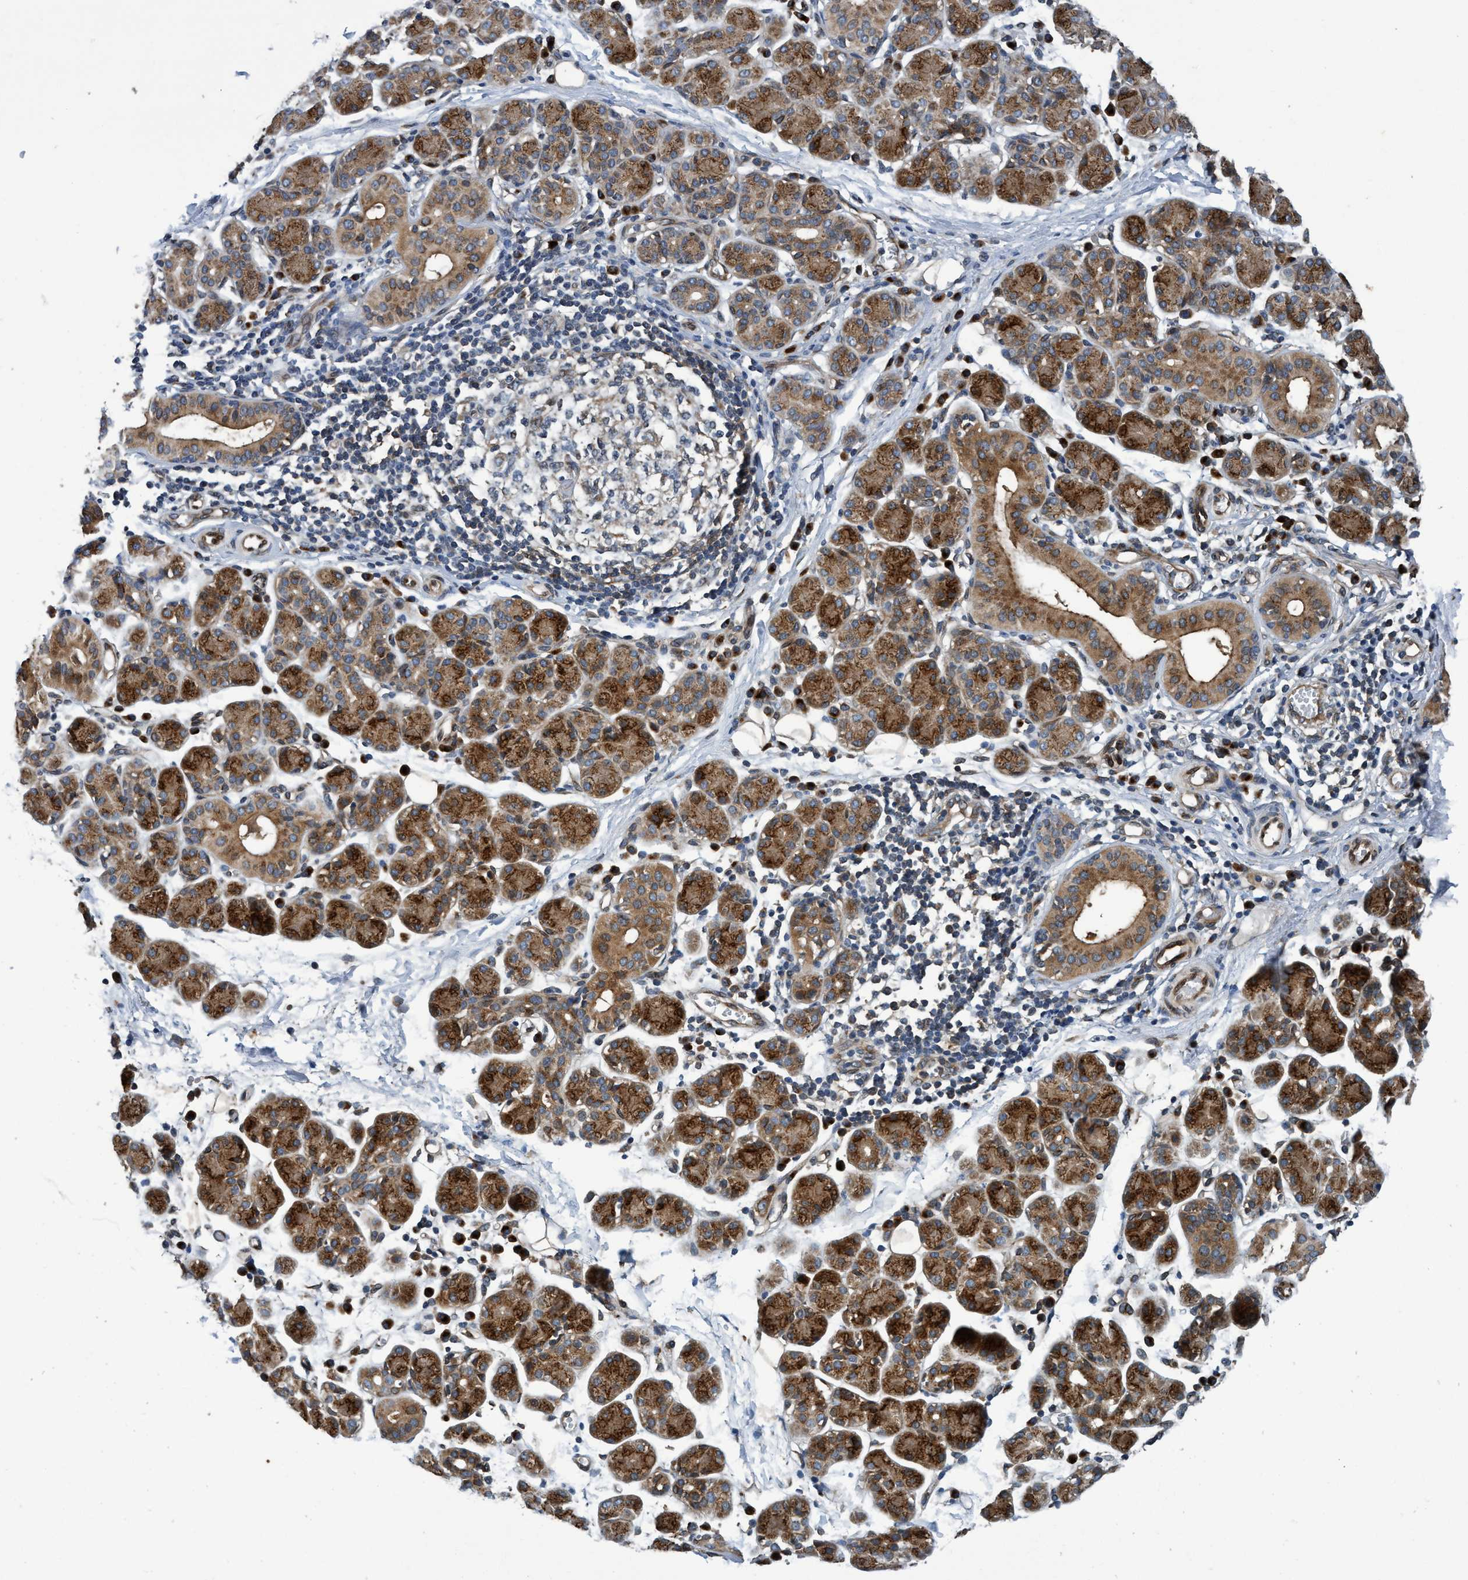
{"staining": {"intensity": "strong", "quantity": "25%-75%", "location": "cytoplasmic/membranous"}, "tissue": "salivary gland", "cell_type": "Glandular cells", "image_type": "normal", "snomed": [{"axis": "morphology", "description": "Normal tissue, NOS"}, {"axis": "morphology", "description": "Inflammation, NOS"}, {"axis": "topography", "description": "Lymph node"}, {"axis": "topography", "description": "Salivary gland"}], "caption": "Immunohistochemistry (IHC) of benign salivary gland exhibits high levels of strong cytoplasmic/membranous positivity in about 25%-75% of glandular cells. Using DAB (brown) and hematoxylin (blue) stains, captured at high magnification using brightfield microscopy.", "gene": "MACC1", "patient": {"sex": "male", "age": 3}}